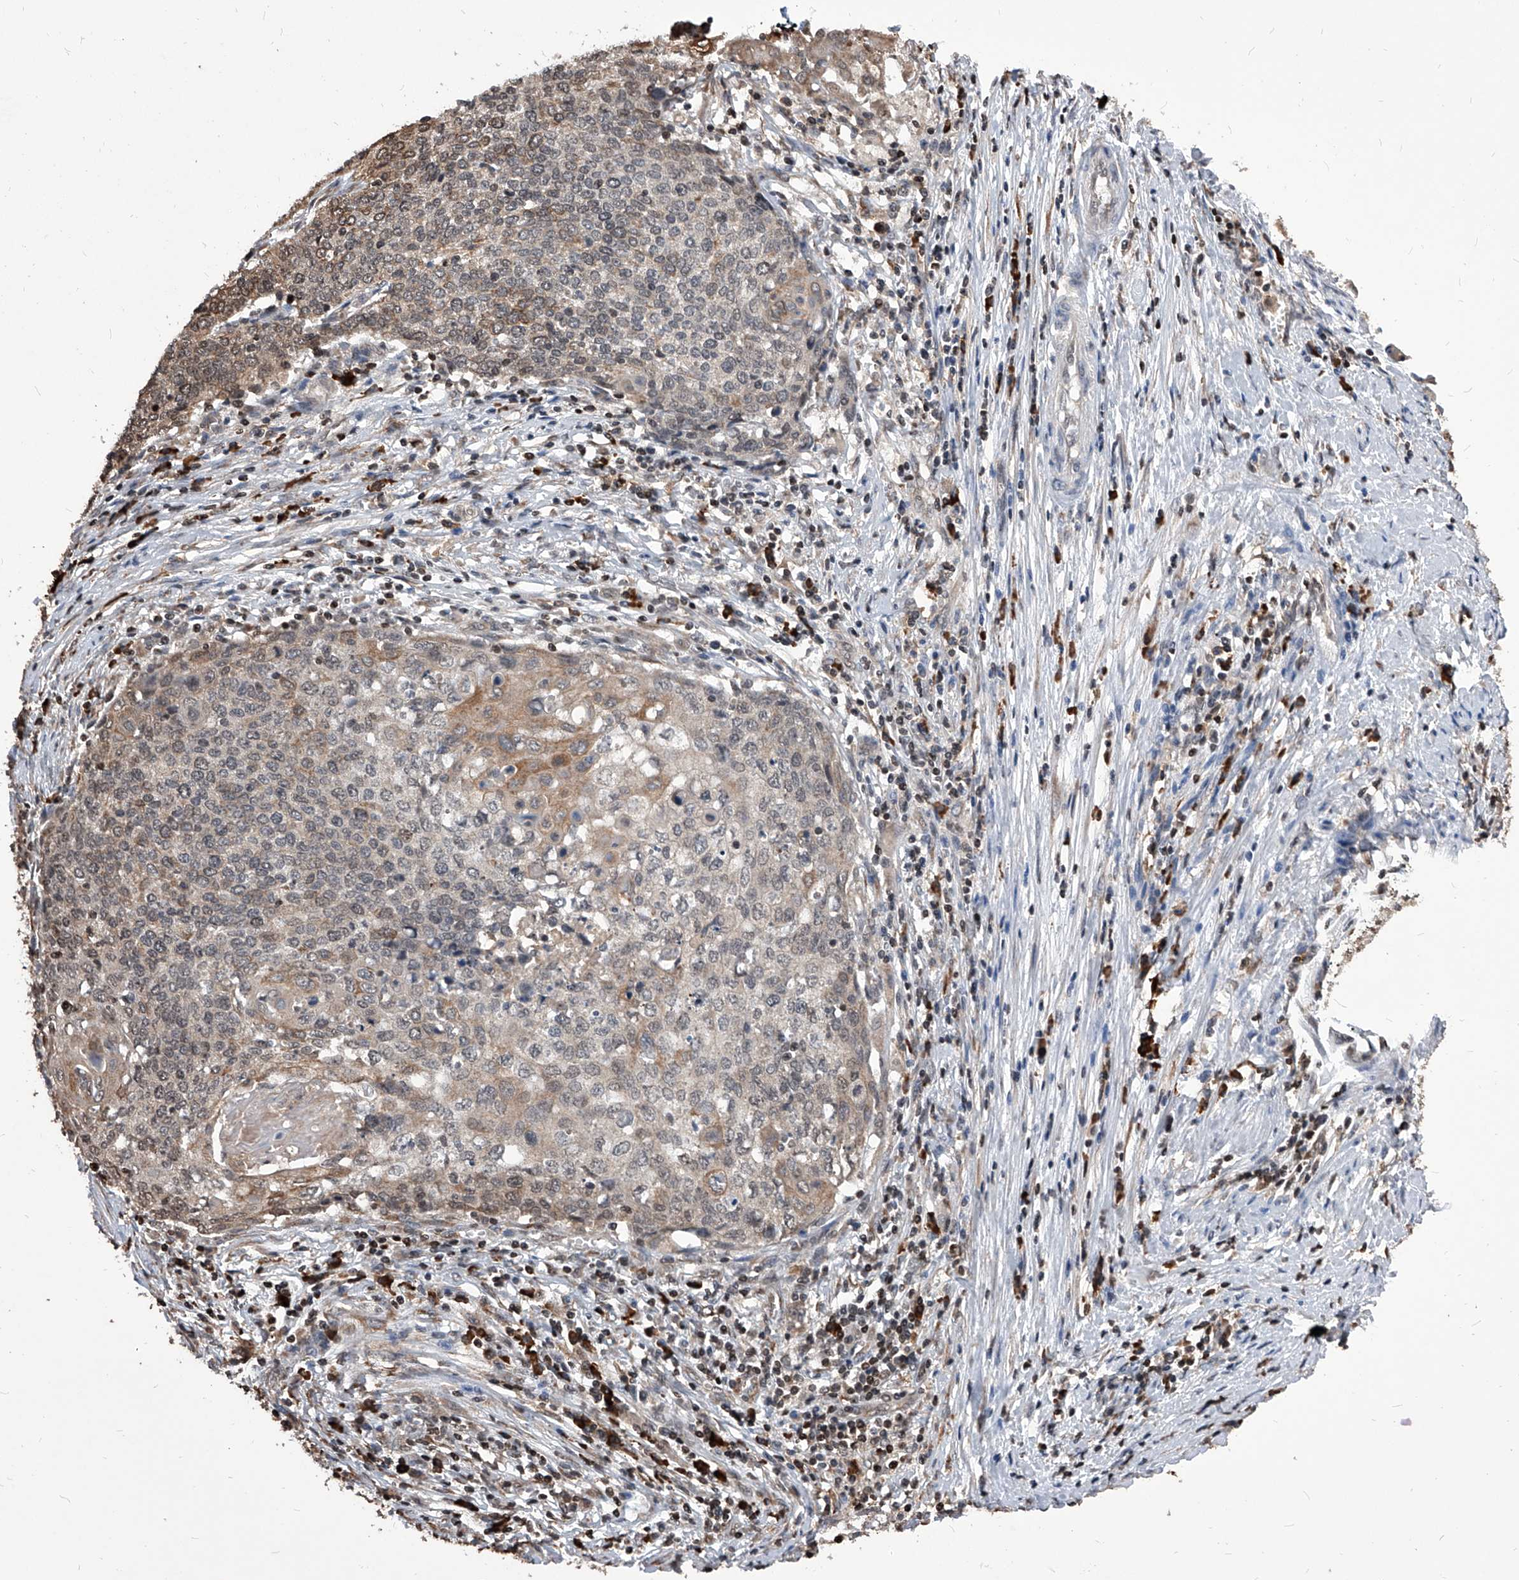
{"staining": {"intensity": "weak", "quantity": "25%-75%", "location": "cytoplasmic/membranous,nuclear"}, "tissue": "cervical cancer", "cell_type": "Tumor cells", "image_type": "cancer", "snomed": [{"axis": "morphology", "description": "Squamous cell carcinoma, NOS"}, {"axis": "topography", "description": "Cervix"}], "caption": "Cervical cancer stained for a protein reveals weak cytoplasmic/membranous and nuclear positivity in tumor cells.", "gene": "ID1", "patient": {"sex": "female", "age": 39}}